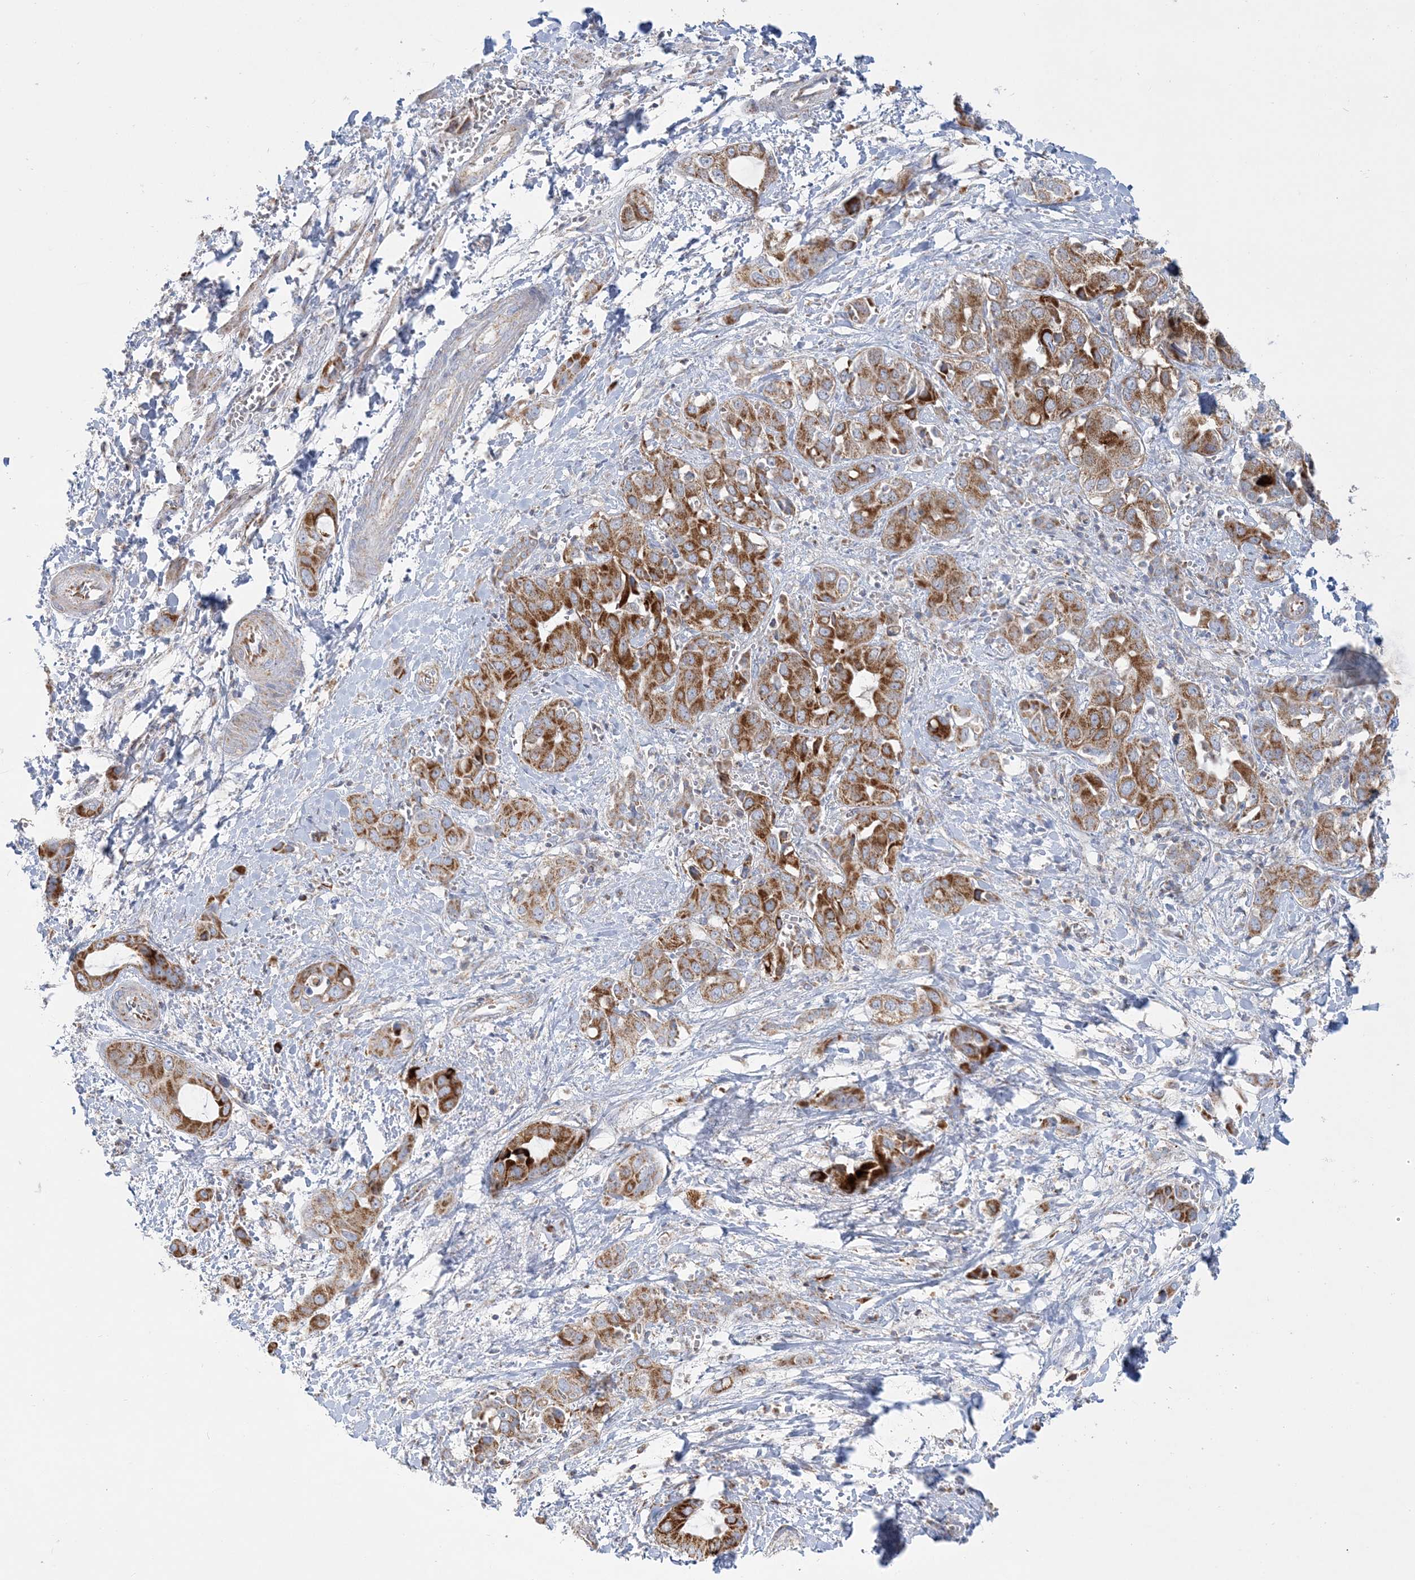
{"staining": {"intensity": "moderate", "quantity": ">75%", "location": "cytoplasmic/membranous"}, "tissue": "liver cancer", "cell_type": "Tumor cells", "image_type": "cancer", "snomed": [{"axis": "morphology", "description": "Cholangiocarcinoma"}, {"axis": "topography", "description": "Liver"}], "caption": "Brown immunohistochemical staining in human liver cancer exhibits moderate cytoplasmic/membranous expression in approximately >75% of tumor cells.", "gene": "TBC1D14", "patient": {"sex": "female", "age": 52}}